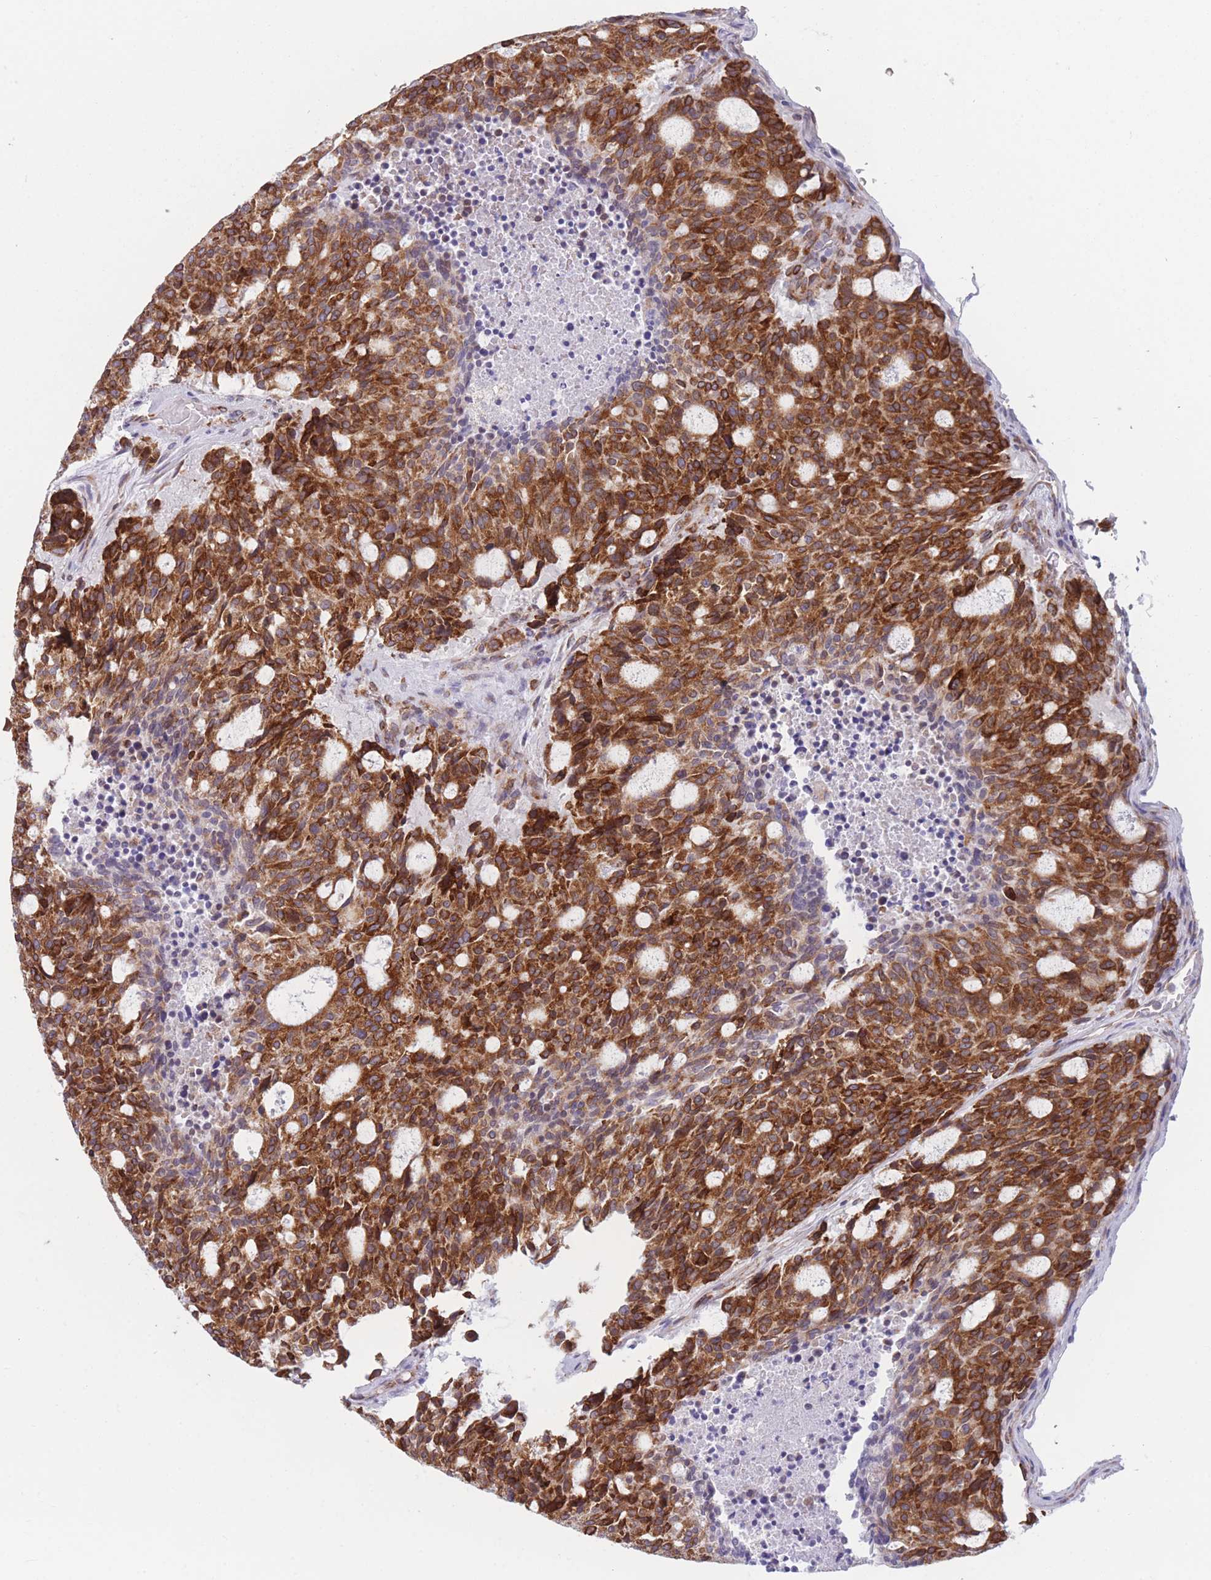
{"staining": {"intensity": "strong", "quantity": ">75%", "location": "cytoplasmic/membranous"}, "tissue": "carcinoid", "cell_type": "Tumor cells", "image_type": "cancer", "snomed": [{"axis": "morphology", "description": "Carcinoid, malignant, NOS"}, {"axis": "topography", "description": "Pancreas"}], "caption": "Approximately >75% of tumor cells in malignant carcinoid reveal strong cytoplasmic/membranous protein expression as visualized by brown immunohistochemical staining.", "gene": "AK9", "patient": {"sex": "female", "age": 54}}